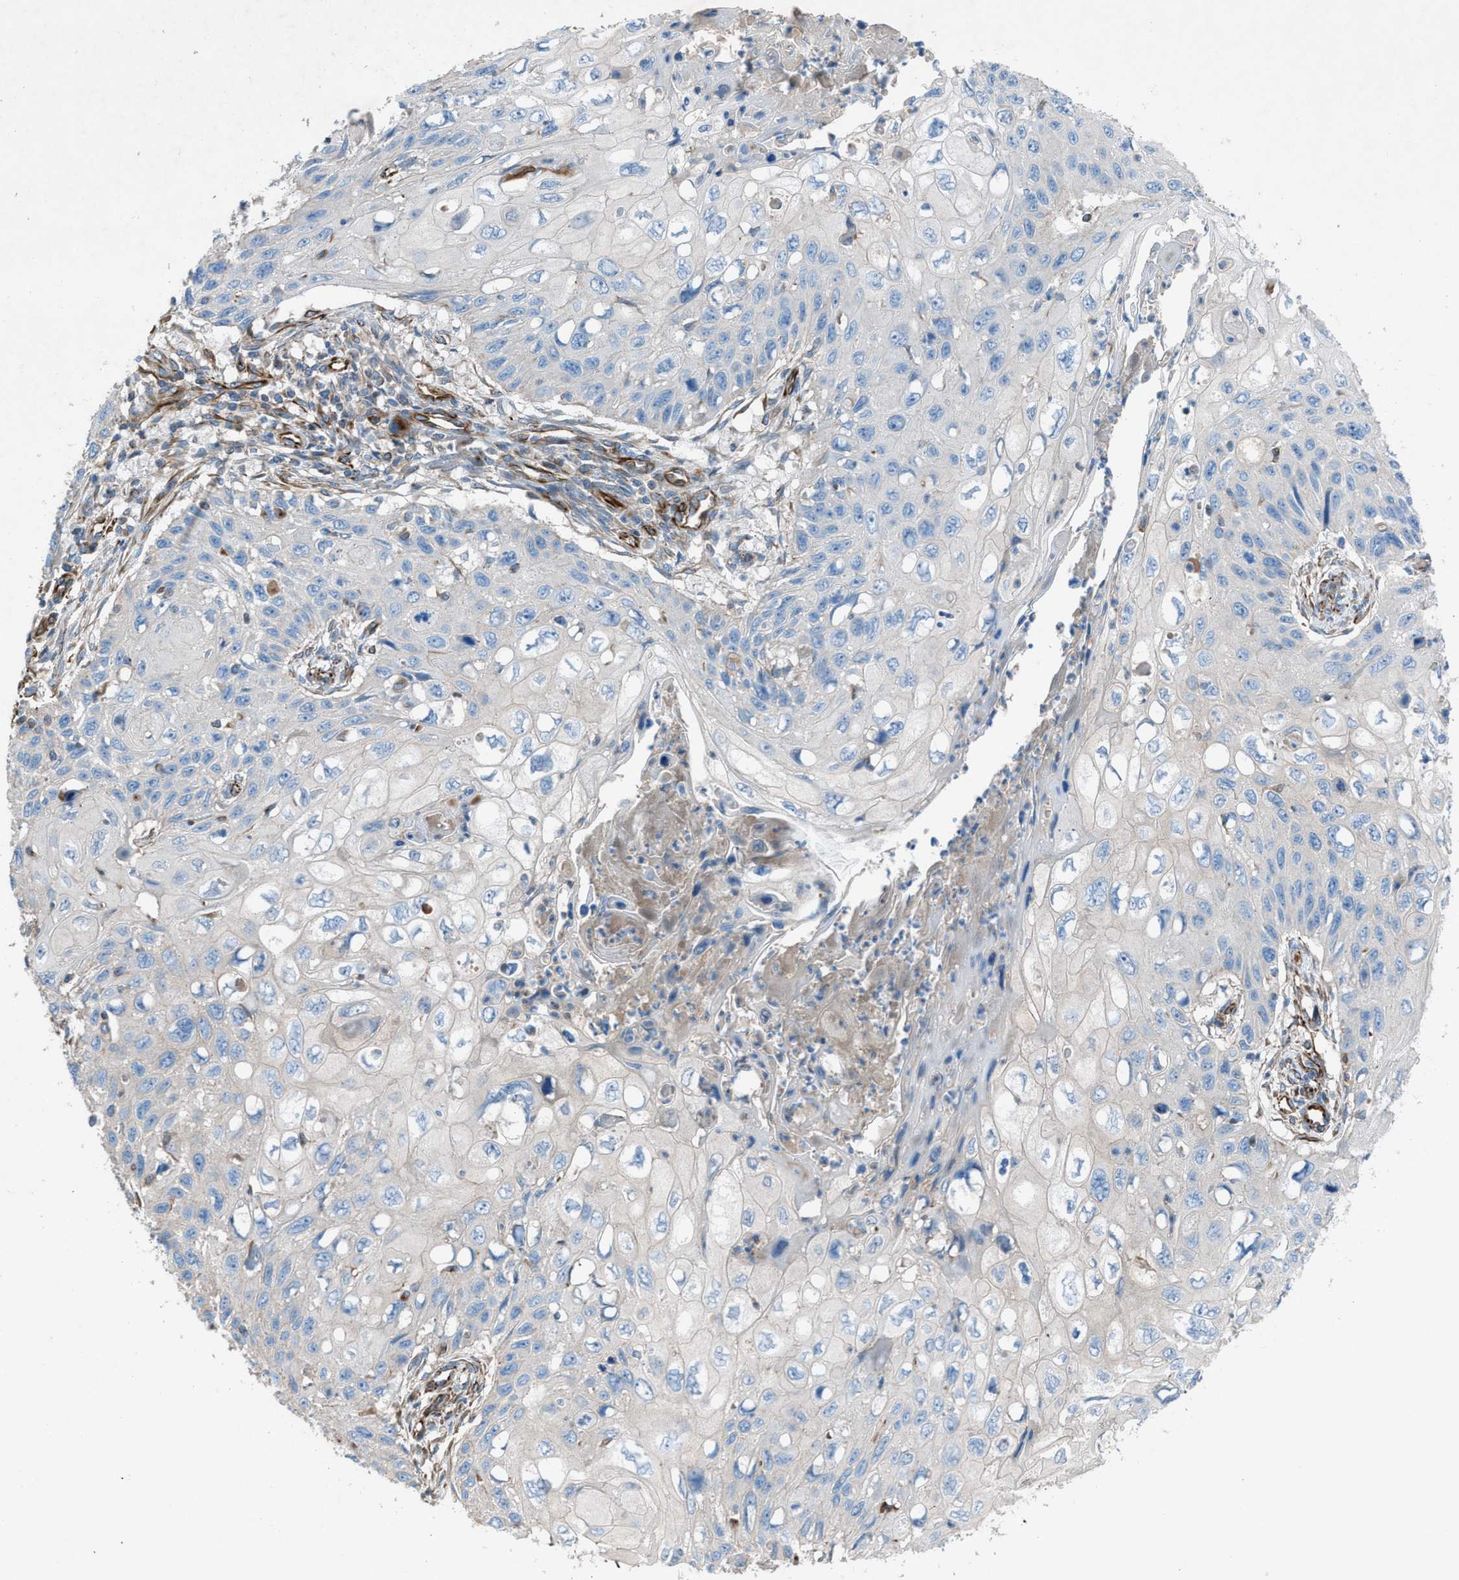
{"staining": {"intensity": "negative", "quantity": "none", "location": "none"}, "tissue": "cervical cancer", "cell_type": "Tumor cells", "image_type": "cancer", "snomed": [{"axis": "morphology", "description": "Squamous cell carcinoma, NOS"}, {"axis": "topography", "description": "Cervix"}], "caption": "Histopathology image shows no significant protein positivity in tumor cells of cervical squamous cell carcinoma. (DAB (3,3'-diaminobenzidine) immunohistochemistry with hematoxylin counter stain).", "gene": "CABP7", "patient": {"sex": "female", "age": 70}}